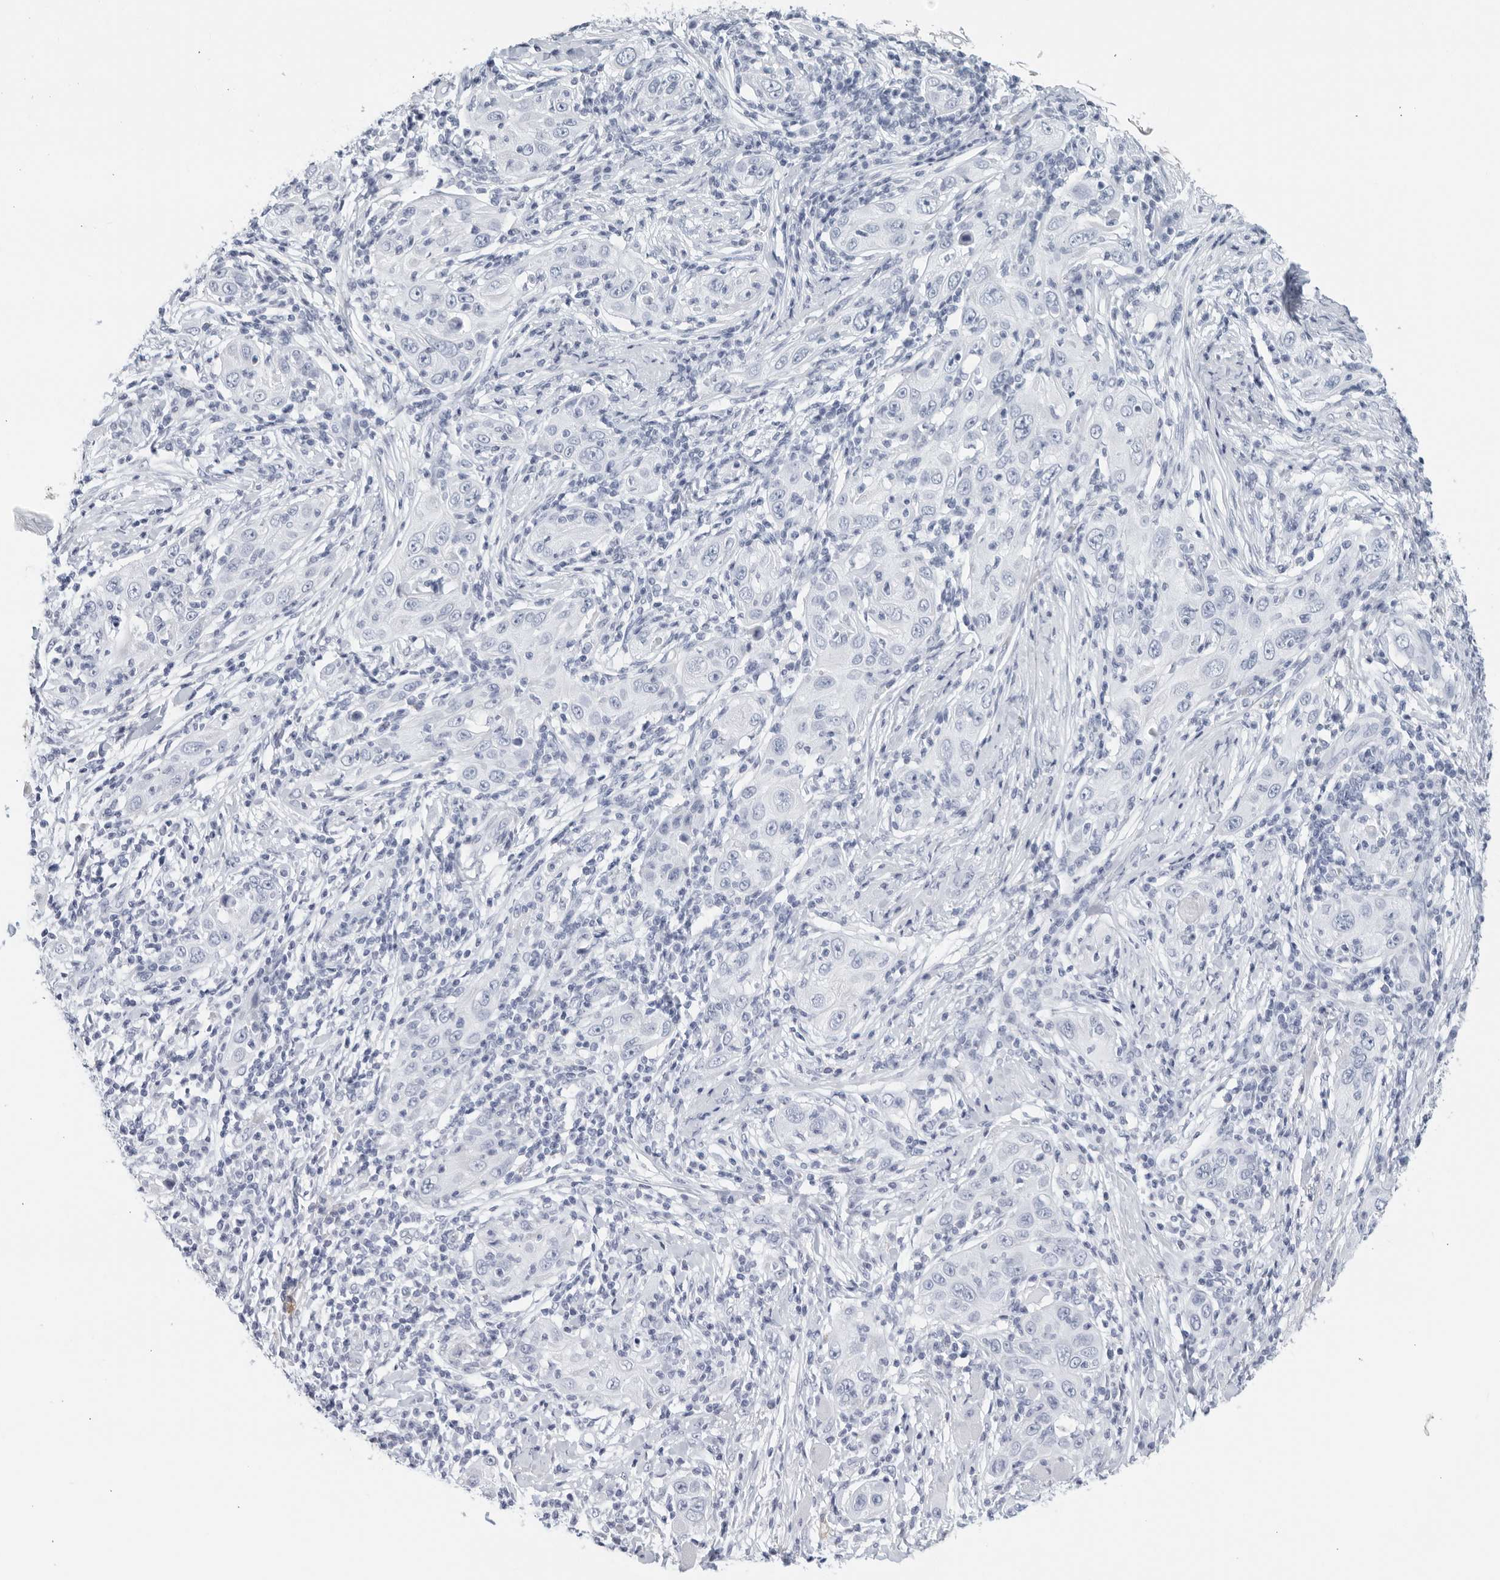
{"staining": {"intensity": "negative", "quantity": "none", "location": "none"}, "tissue": "skin cancer", "cell_type": "Tumor cells", "image_type": "cancer", "snomed": [{"axis": "morphology", "description": "Squamous cell carcinoma, NOS"}, {"axis": "topography", "description": "Skin"}], "caption": "A histopathology image of squamous cell carcinoma (skin) stained for a protein reveals no brown staining in tumor cells. (DAB immunohistochemistry, high magnification).", "gene": "FGG", "patient": {"sex": "female", "age": 88}}